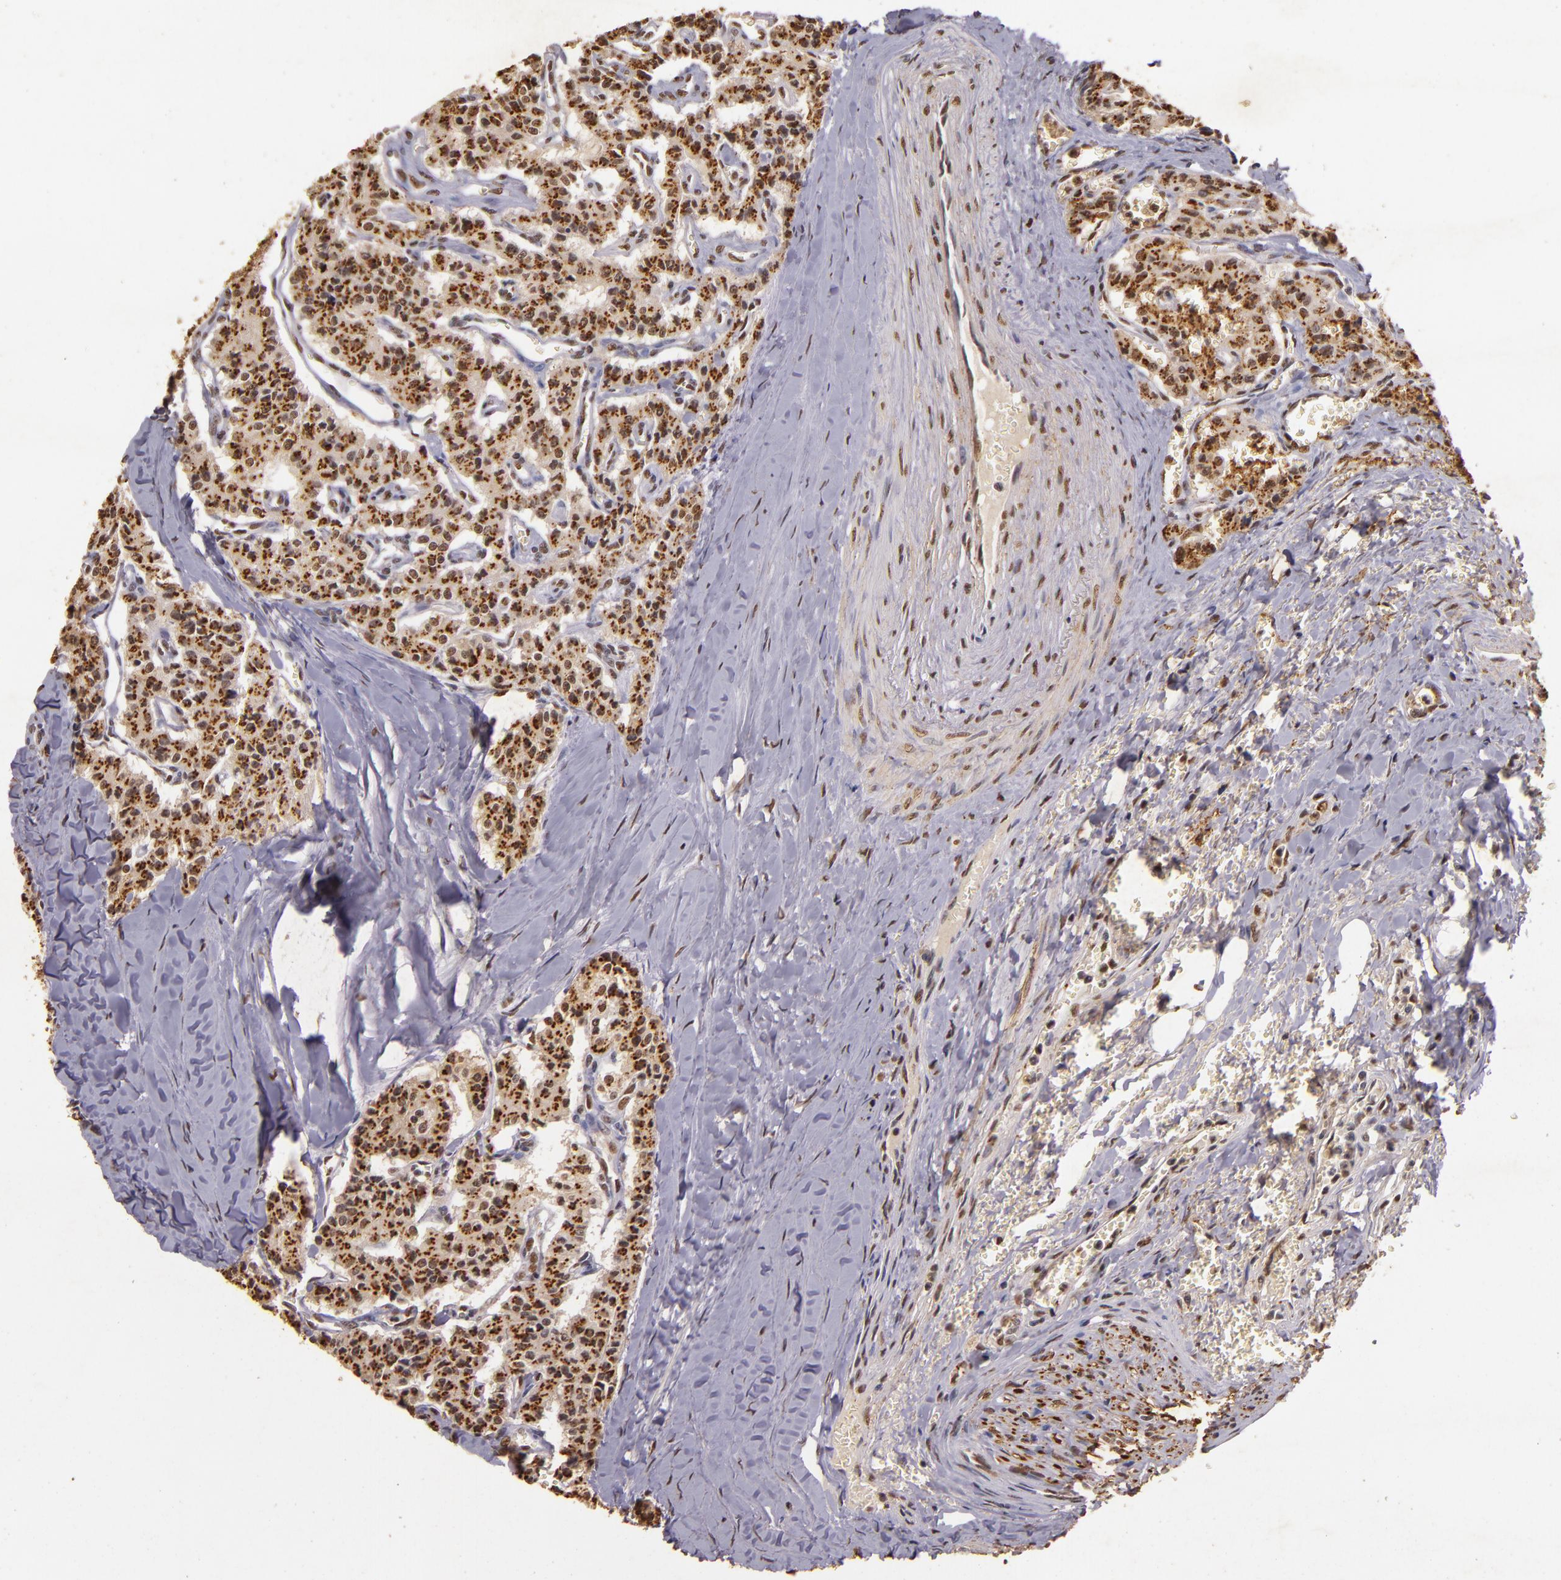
{"staining": {"intensity": "moderate", "quantity": ">75%", "location": "cytoplasmic/membranous,nuclear"}, "tissue": "carcinoid", "cell_type": "Tumor cells", "image_type": "cancer", "snomed": [{"axis": "morphology", "description": "Carcinoid, malignant, NOS"}, {"axis": "topography", "description": "Bronchus"}], "caption": "A histopathology image of human malignant carcinoid stained for a protein reveals moderate cytoplasmic/membranous and nuclear brown staining in tumor cells.", "gene": "CBX3", "patient": {"sex": "male", "age": 55}}